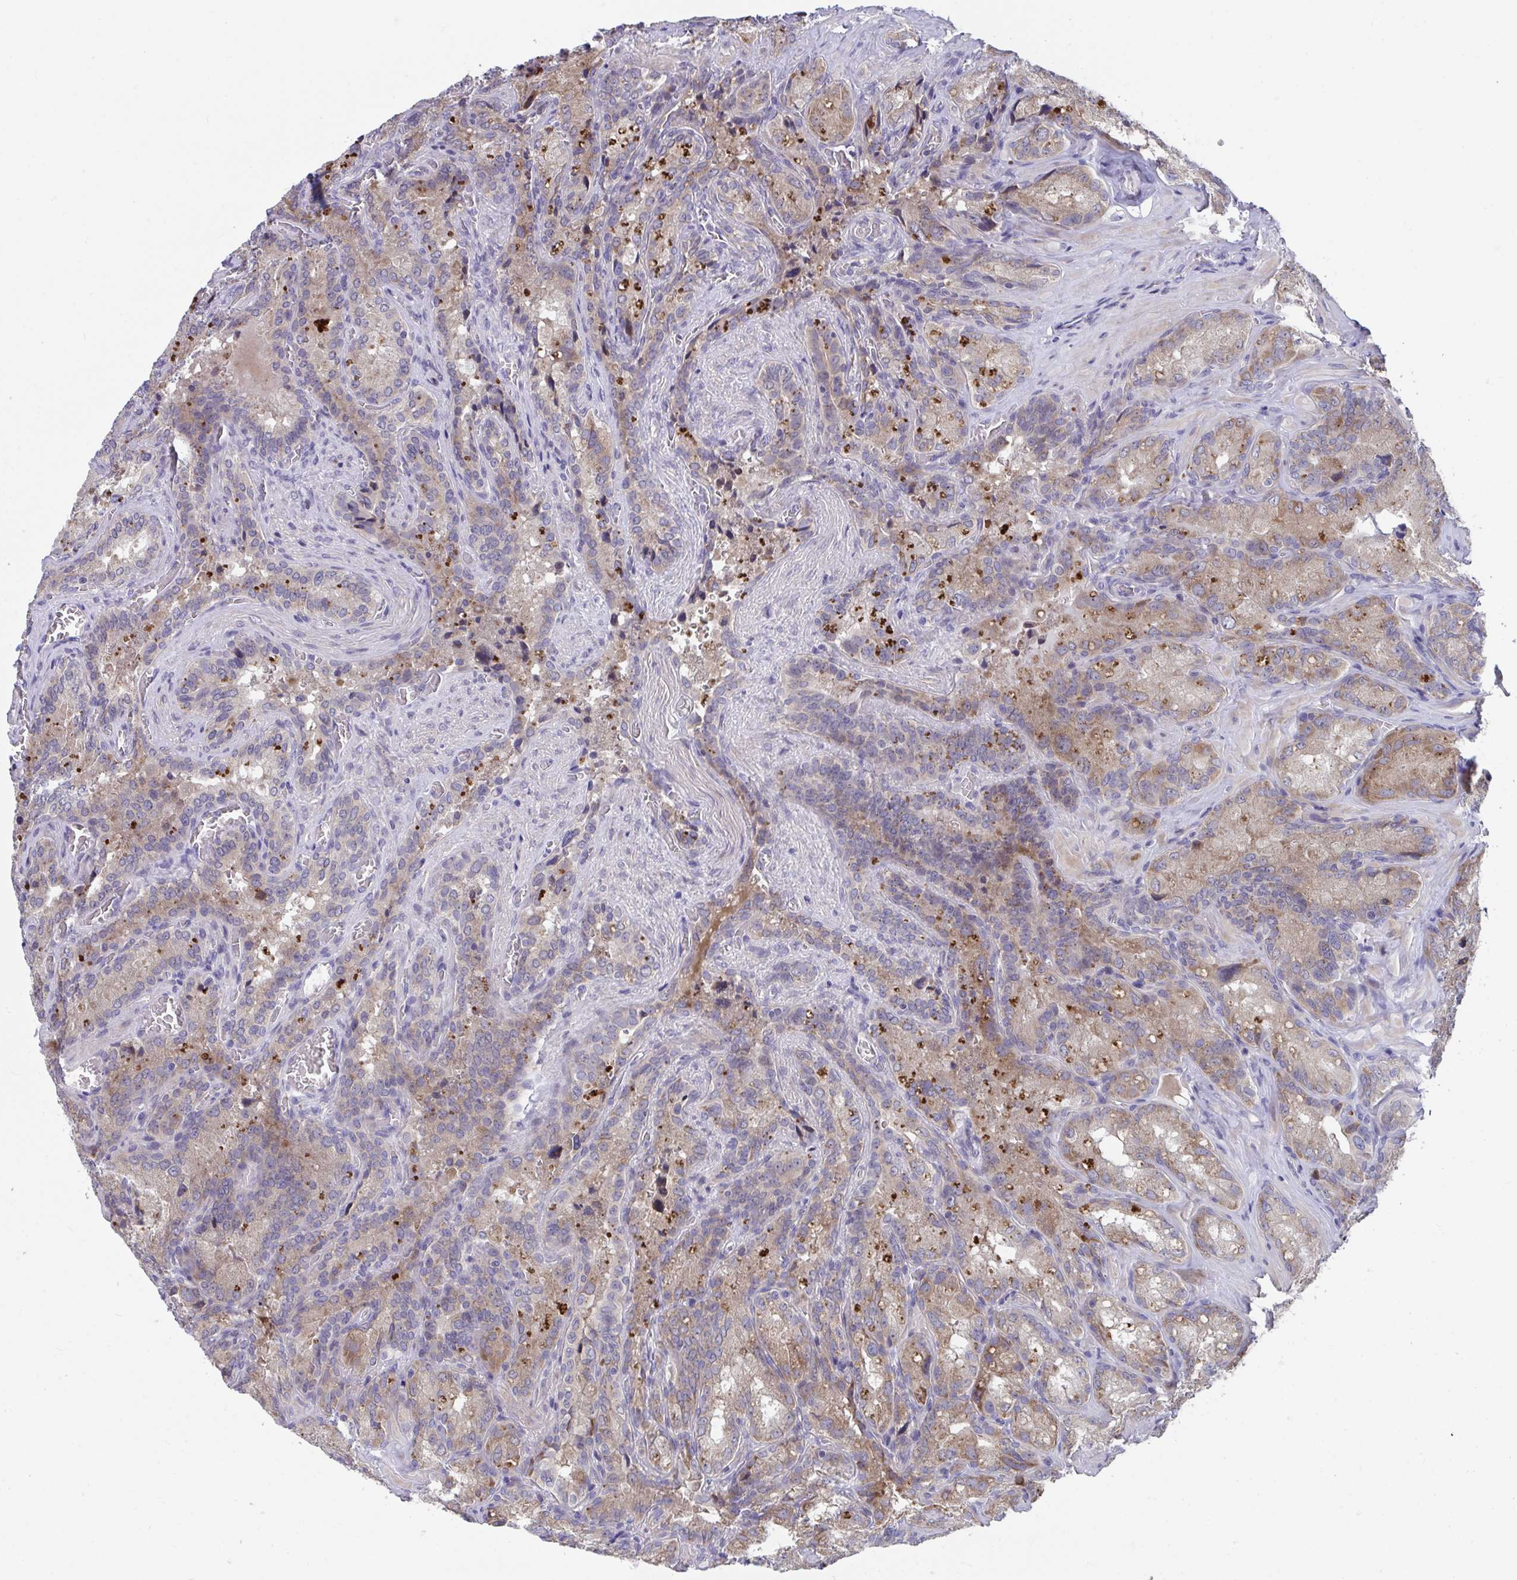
{"staining": {"intensity": "moderate", "quantity": ">75%", "location": "cytoplasmic/membranous"}, "tissue": "seminal vesicle", "cell_type": "Glandular cells", "image_type": "normal", "snomed": [{"axis": "morphology", "description": "Normal tissue, NOS"}, {"axis": "topography", "description": "Seminal veicle"}], "caption": "A photomicrograph of human seminal vesicle stained for a protein displays moderate cytoplasmic/membranous brown staining in glandular cells. The protein of interest is stained brown, and the nuclei are stained in blue (DAB IHC with brightfield microscopy, high magnification).", "gene": "SUSD4", "patient": {"sex": "male", "age": 47}}